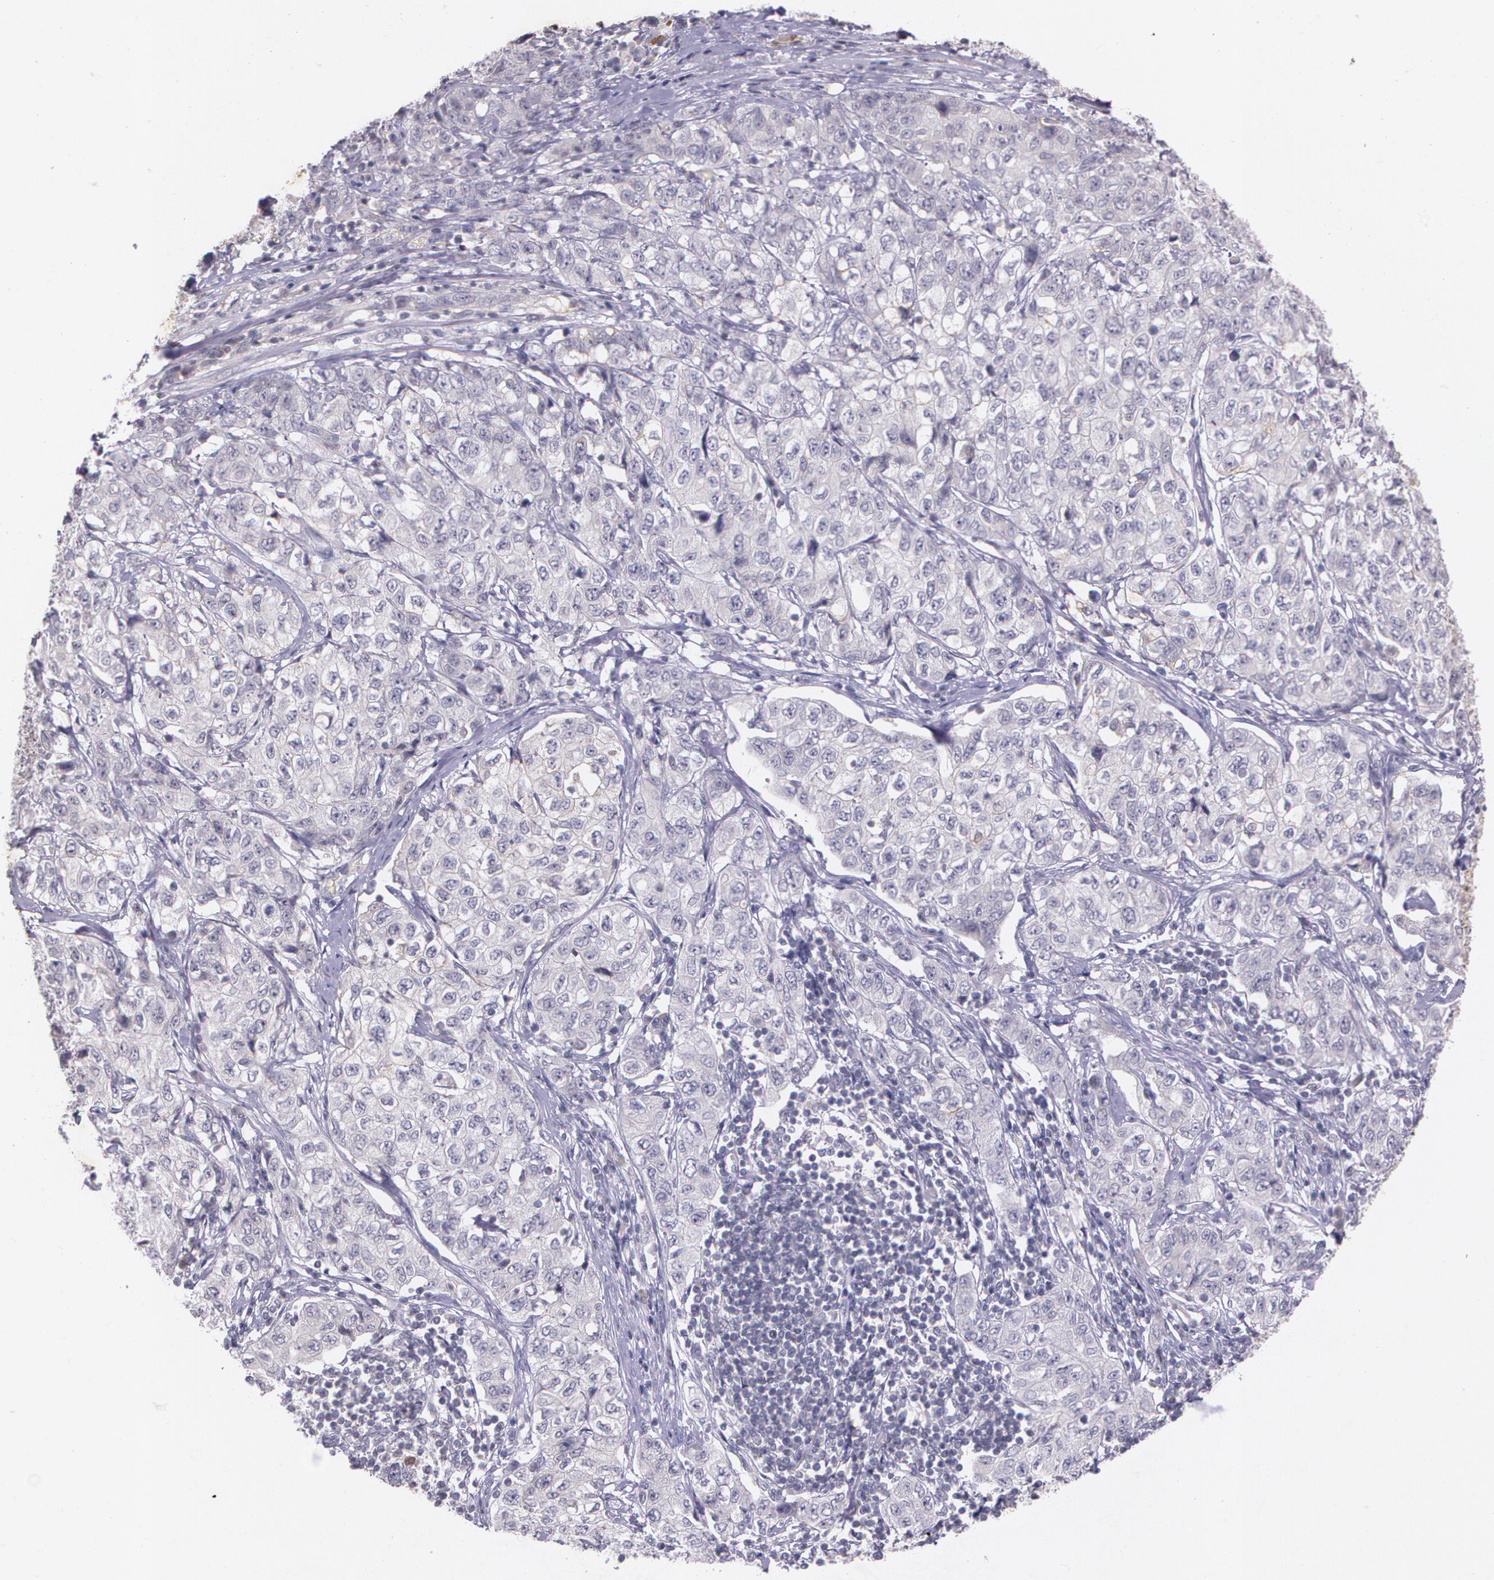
{"staining": {"intensity": "negative", "quantity": "none", "location": "none"}, "tissue": "stomach cancer", "cell_type": "Tumor cells", "image_type": "cancer", "snomed": [{"axis": "morphology", "description": "Adenocarcinoma, NOS"}, {"axis": "topography", "description": "Stomach"}], "caption": "Immunohistochemistry (IHC) histopathology image of neoplastic tissue: human stomach cancer (adenocarcinoma) stained with DAB (3,3'-diaminobenzidine) reveals no significant protein positivity in tumor cells. (DAB immunohistochemistry (IHC) visualized using brightfield microscopy, high magnification).", "gene": "TM4SF1", "patient": {"sex": "male", "age": 48}}